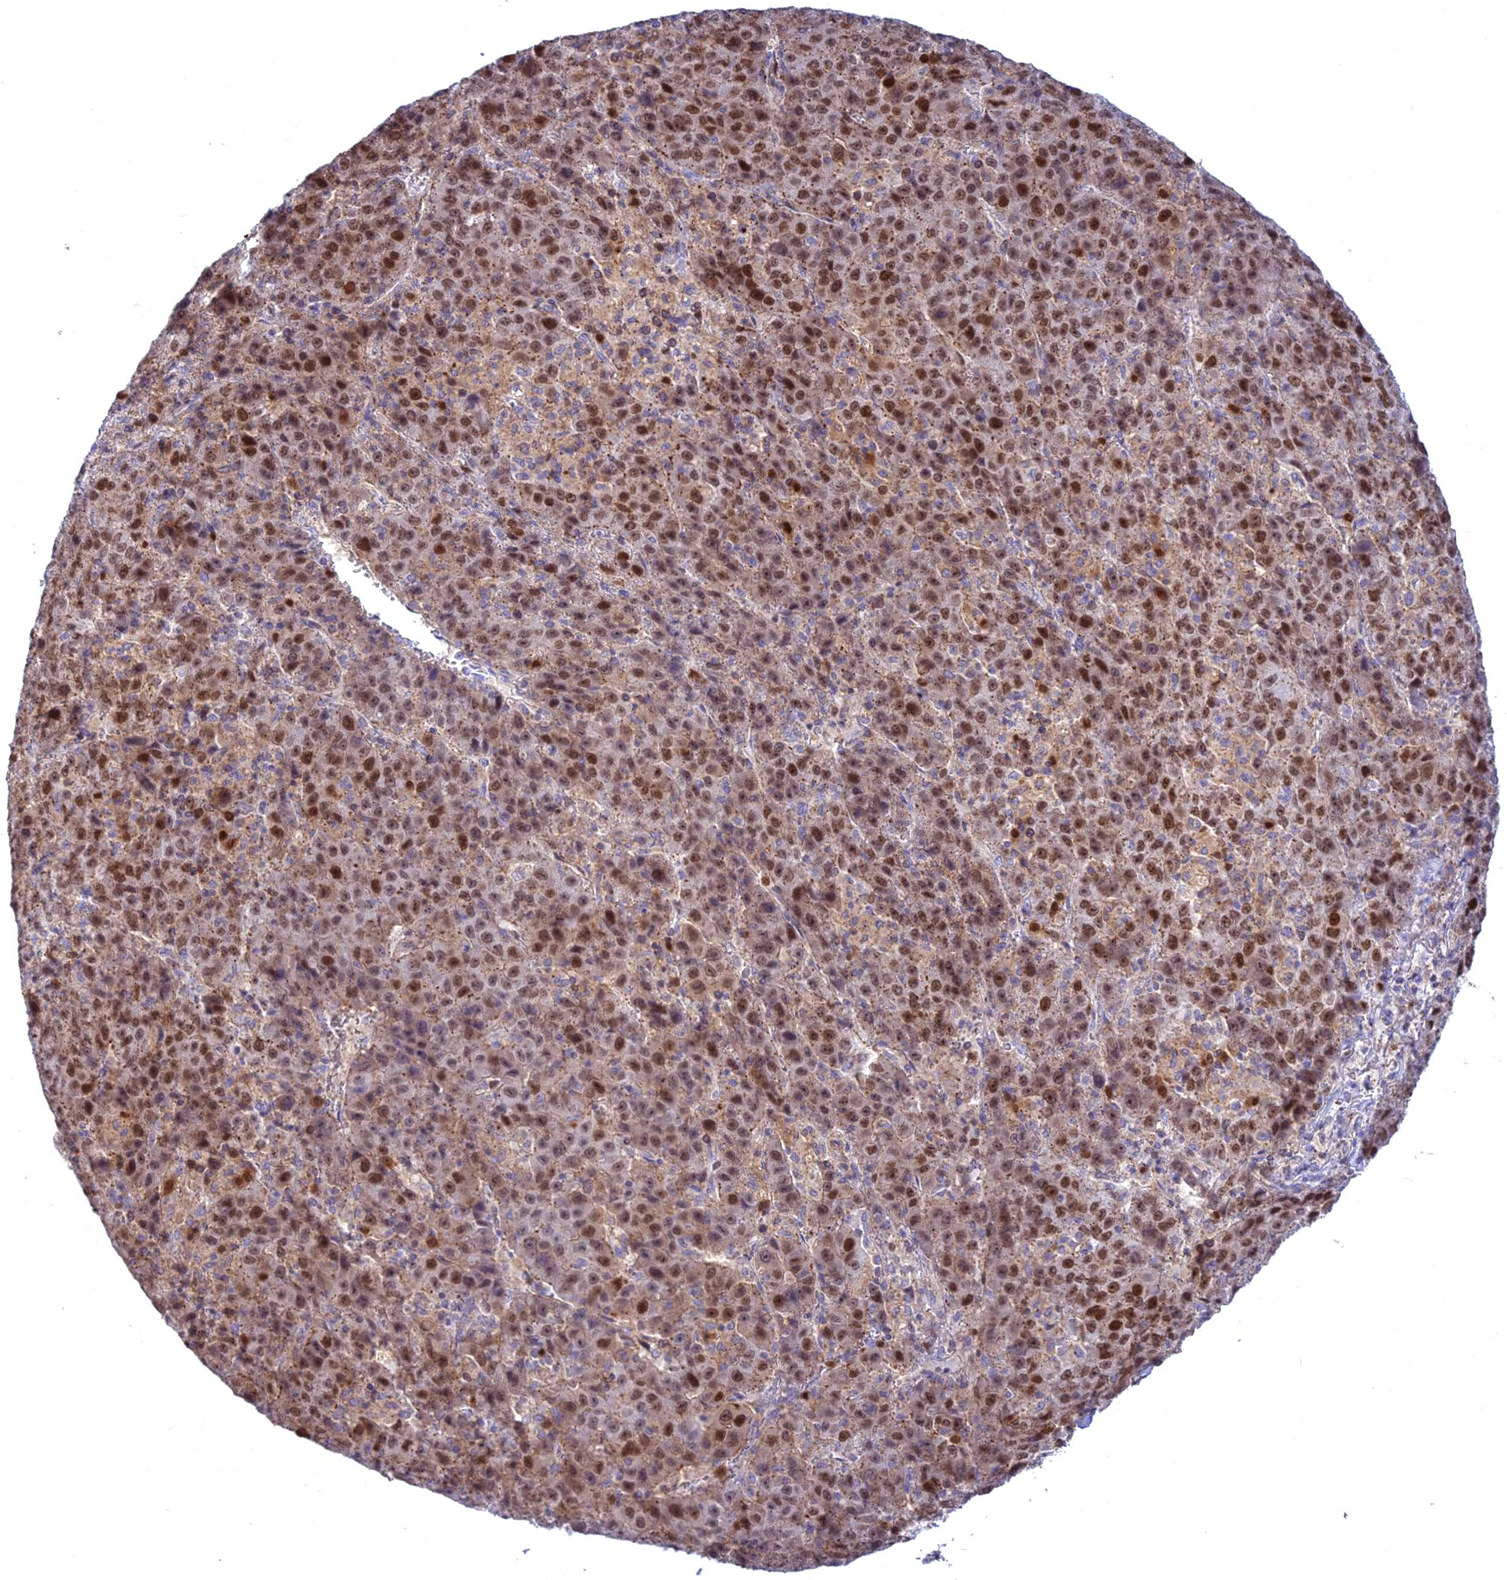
{"staining": {"intensity": "moderate", "quantity": ">75%", "location": "nuclear"}, "tissue": "liver cancer", "cell_type": "Tumor cells", "image_type": "cancer", "snomed": [{"axis": "morphology", "description": "Carcinoma, Hepatocellular, NOS"}, {"axis": "topography", "description": "Liver"}], "caption": "Immunohistochemistry micrograph of liver hepatocellular carcinoma stained for a protein (brown), which reveals medium levels of moderate nuclear expression in approximately >75% of tumor cells.", "gene": "CENPV", "patient": {"sex": "female", "age": 53}}